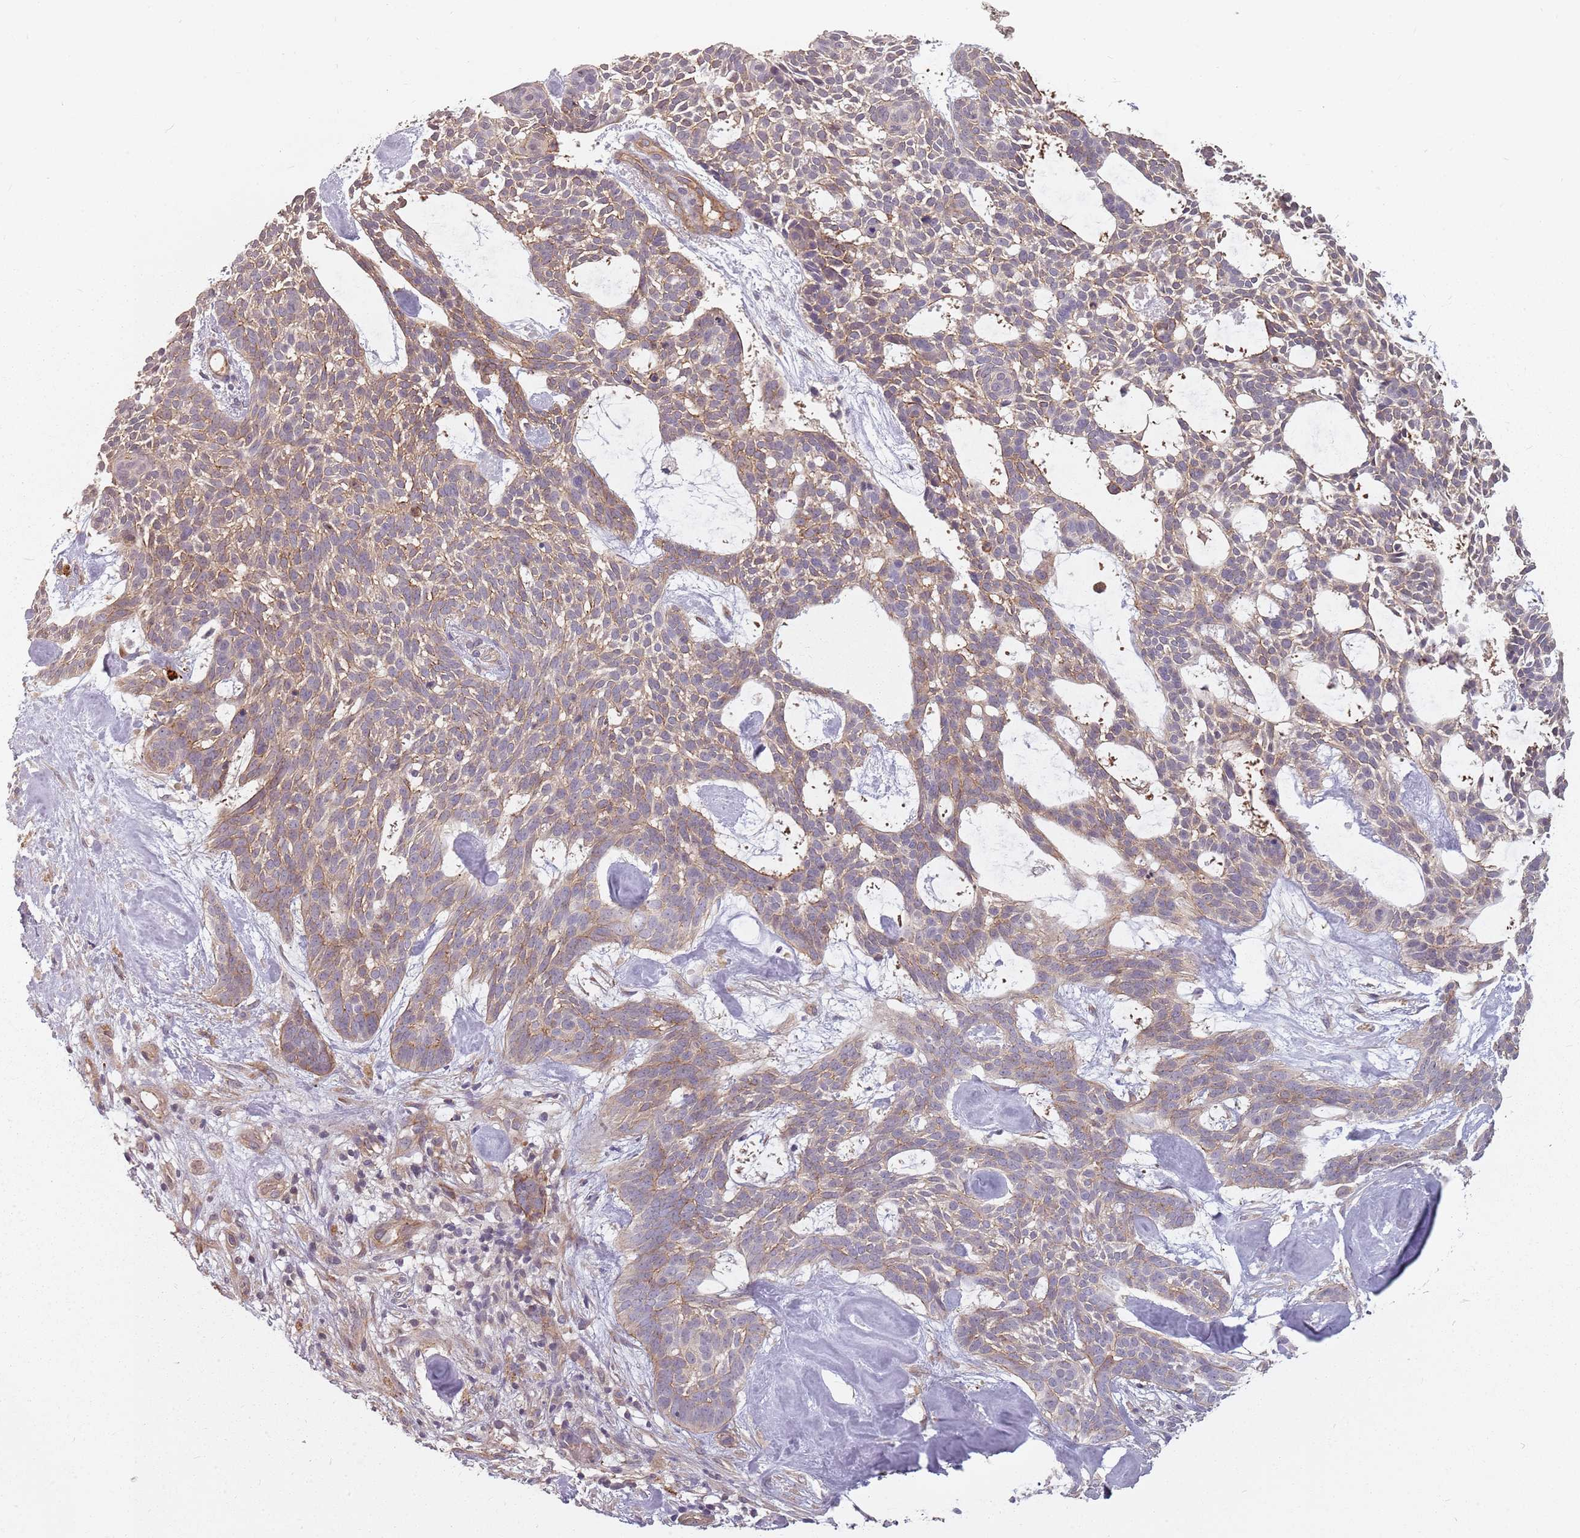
{"staining": {"intensity": "weak", "quantity": ">75%", "location": "cytoplasmic/membranous"}, "tissue": "skin cancer", "cell_type": "Tumor cells", "image_type": "cancer", "snomed": [{"axis": "morphology", "description": "Basal cell carcinoma"}, {"axis": "topography", "description": "Skin"}], "caption": "Protein staining of skin cancer (basal cell carcinoma) tissue exhibits weak cytoplasmic/membranous expression in approximately >75% of tumor cells. Using DAB (brown) and hematoxylin (blue) stains, captured at high magnification using brightfield microscopy.", "gene": "PPP1R14C", "patient": {"sex": "male", "age": 61}}